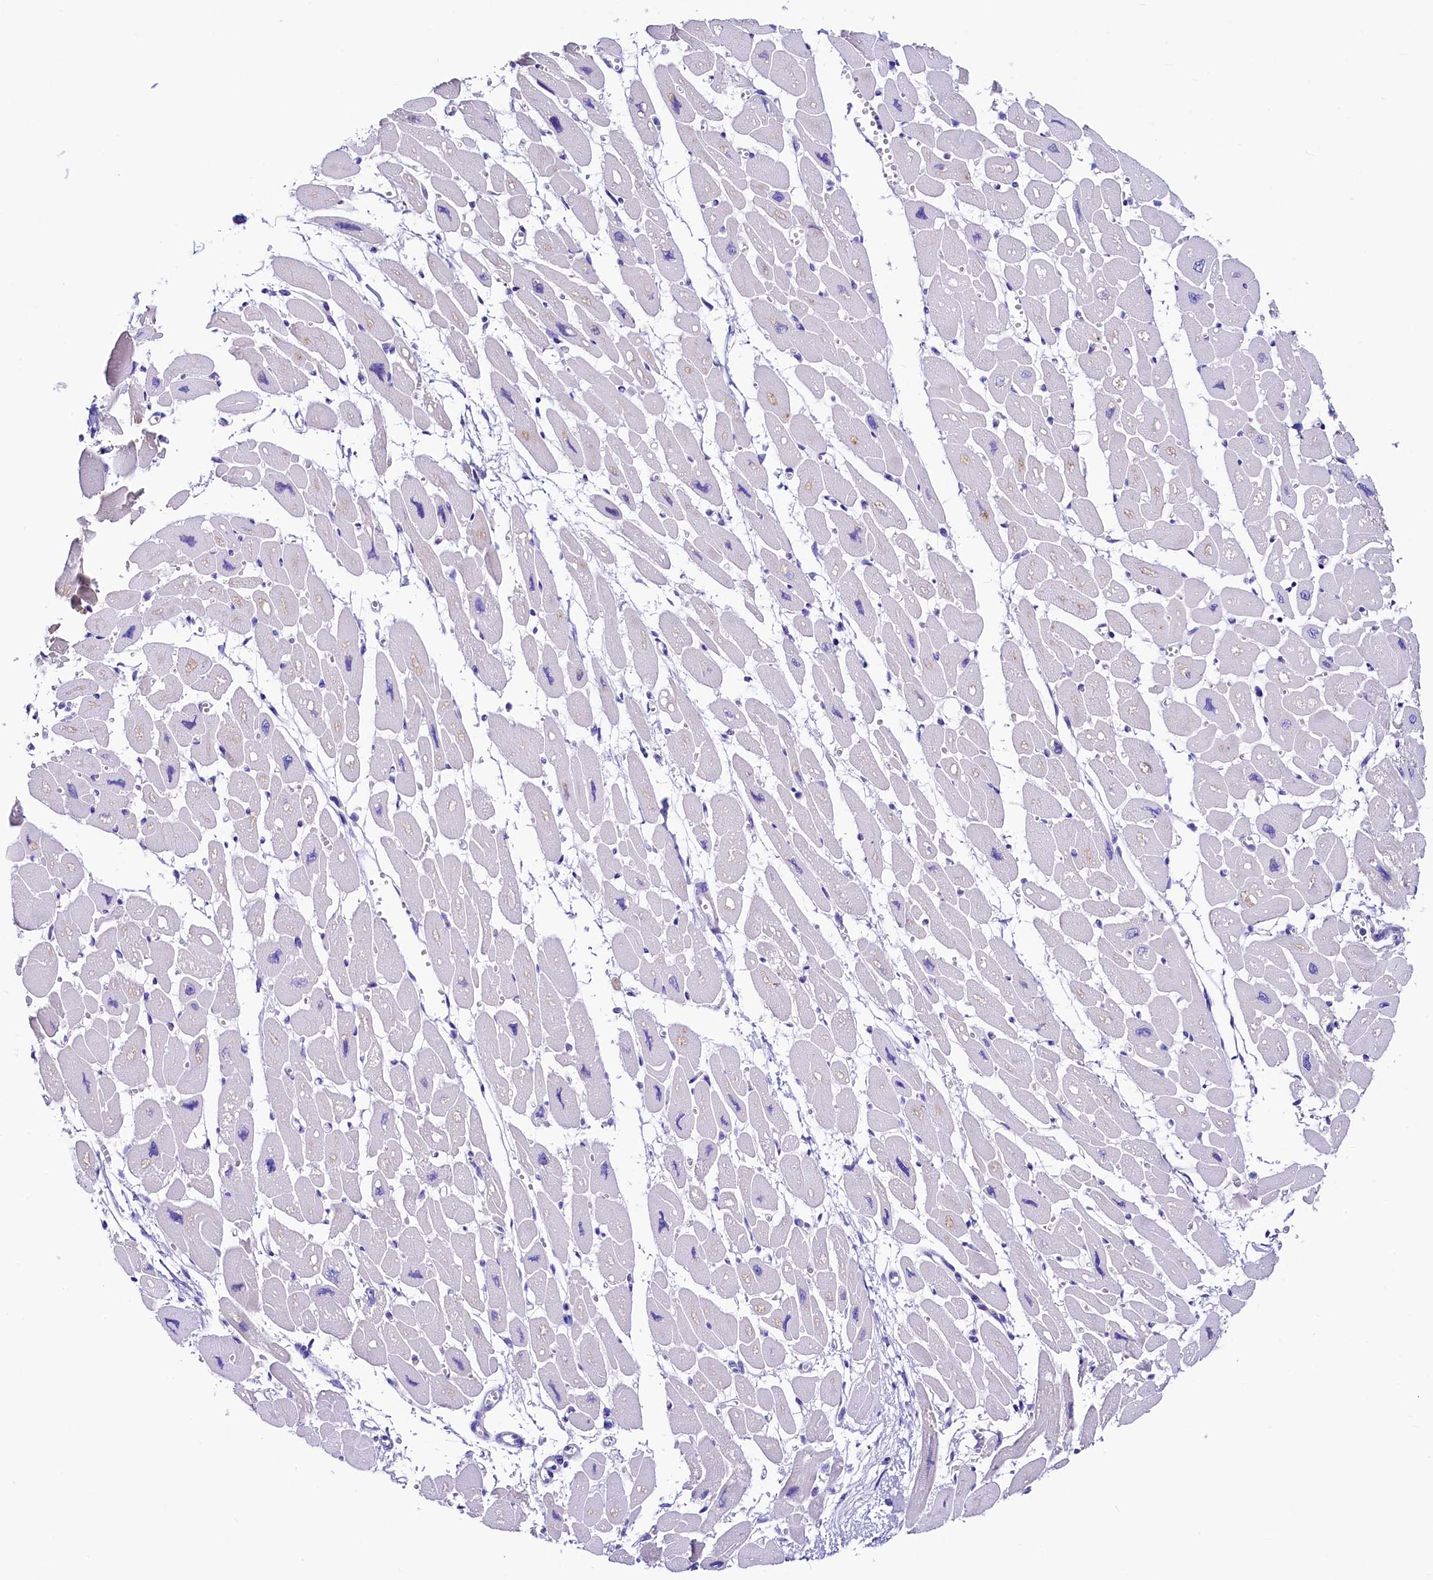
{"staining": {"intensity": "negative", "quantity": "none", "location": "none"}, "tissue": "heart muscle", "cell_type": "Cardiomyocytes", "image_type": "normal", "snomed": [{"axis": "morphology", "description": "Normal tissue, NOS"}, {"axis": "topography", "description": "Heart"}], "caption": "High power microscopy photomicrograph of an IHC photomicrograph of normal heart muscle, revealing no significant staining in cardiomyocytes. (Brightfield microscopy of DAB immunohistochemistry at high magnification).", "gene": "RBP3", "patient": {"sex": "female", "age": 54}}